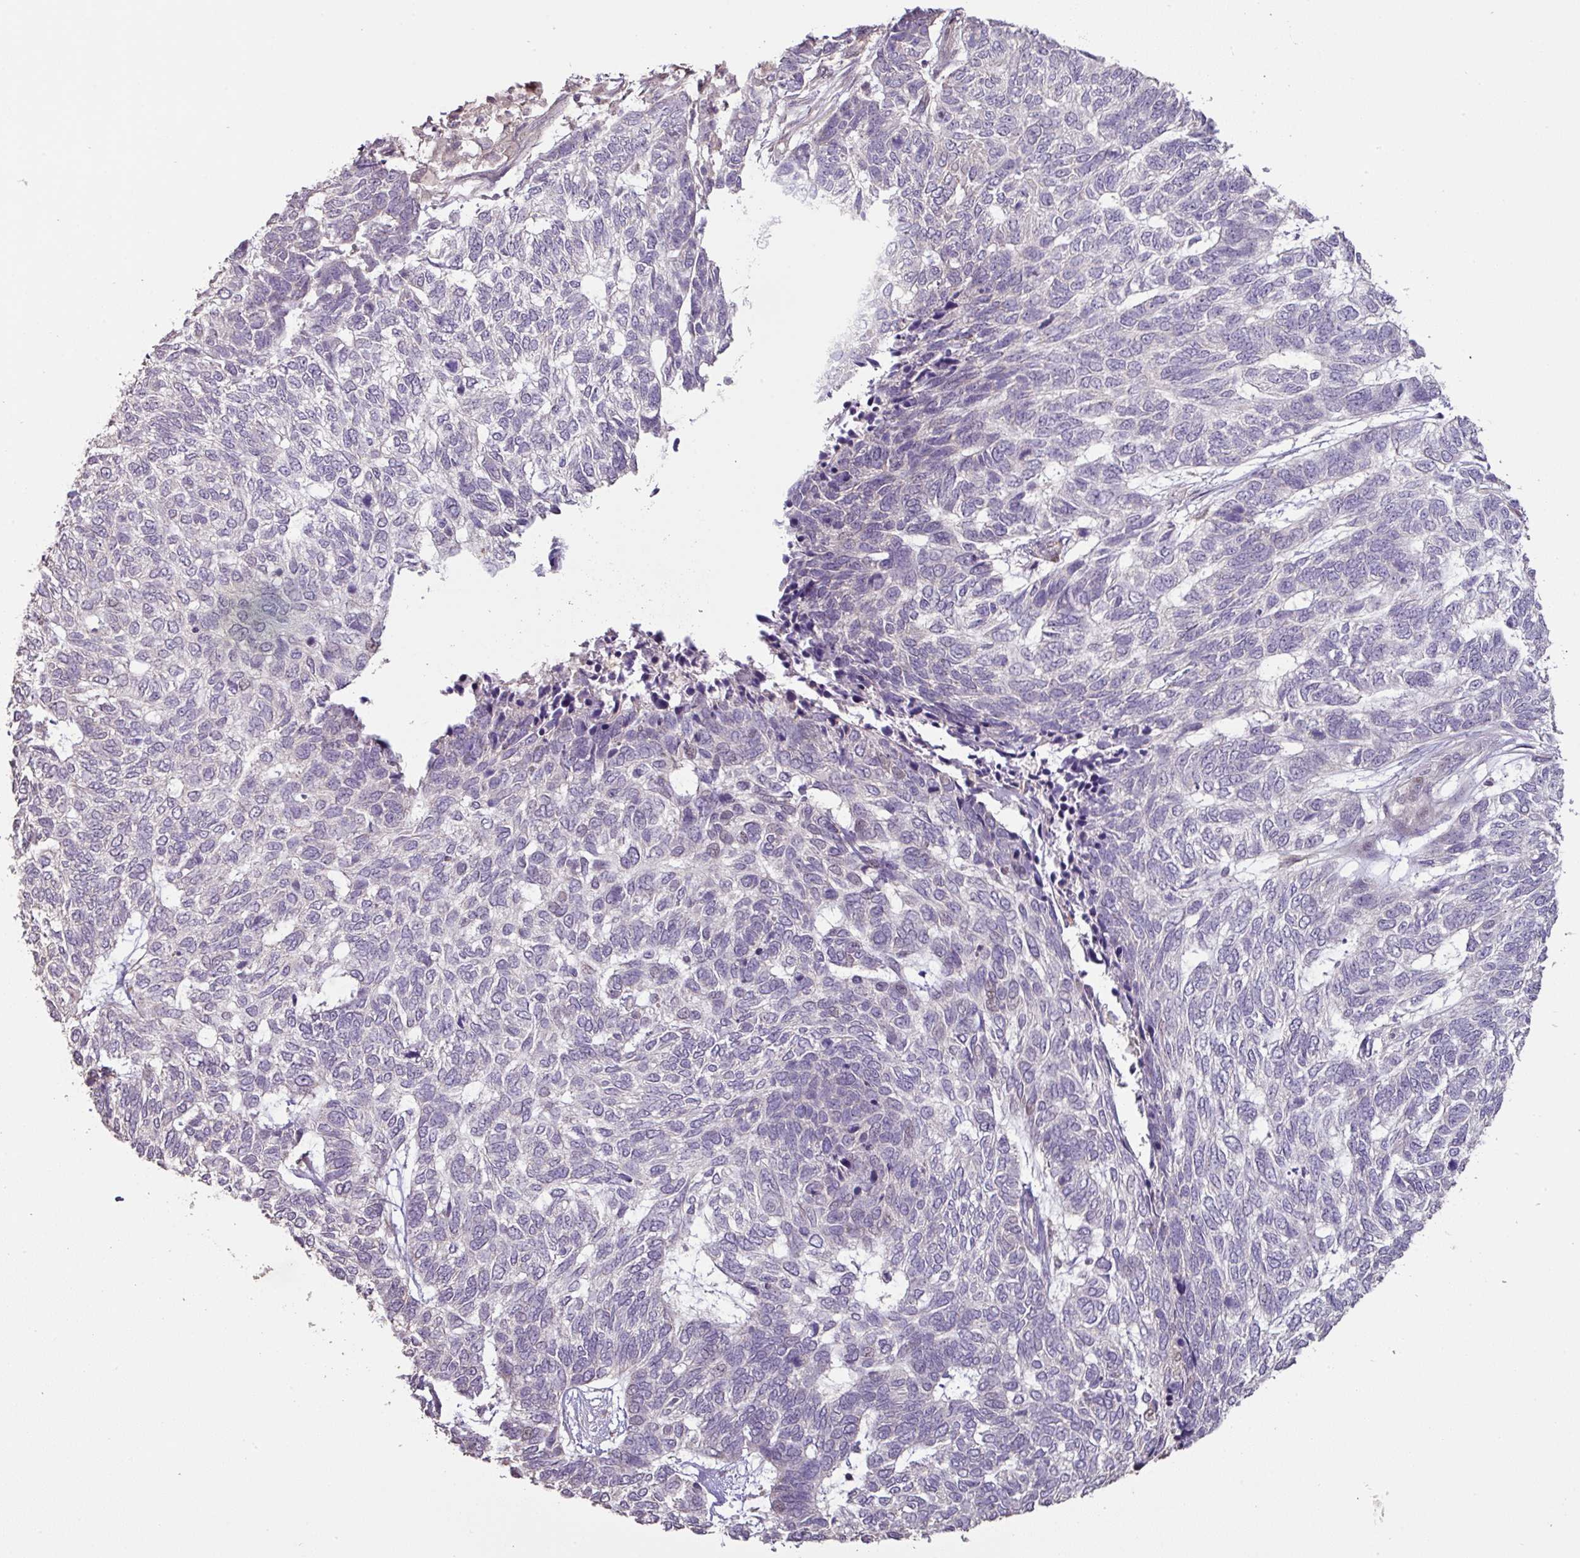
{"staining": {"intensity": "negative", "quantity": "none", "location": "none"}, "tissue": "skin cancer", "cell_type": "Tumor cells", "image_type": "cancer", "snomed": [{"axis": "morphology", "description": "Basal cell carcinoma"}, {"axis": "topography", "description": "Skin"}], "caption": "Immunohistochemistry photomicrograph of neoplastic tissue: human skin basal cell carcinoma stained with DAB reveals no significant protein expression in tumor cells. Nuclei are stained in blue.", "gene": "CXCR5", "patient": {"sex": "female", "age": 65}}